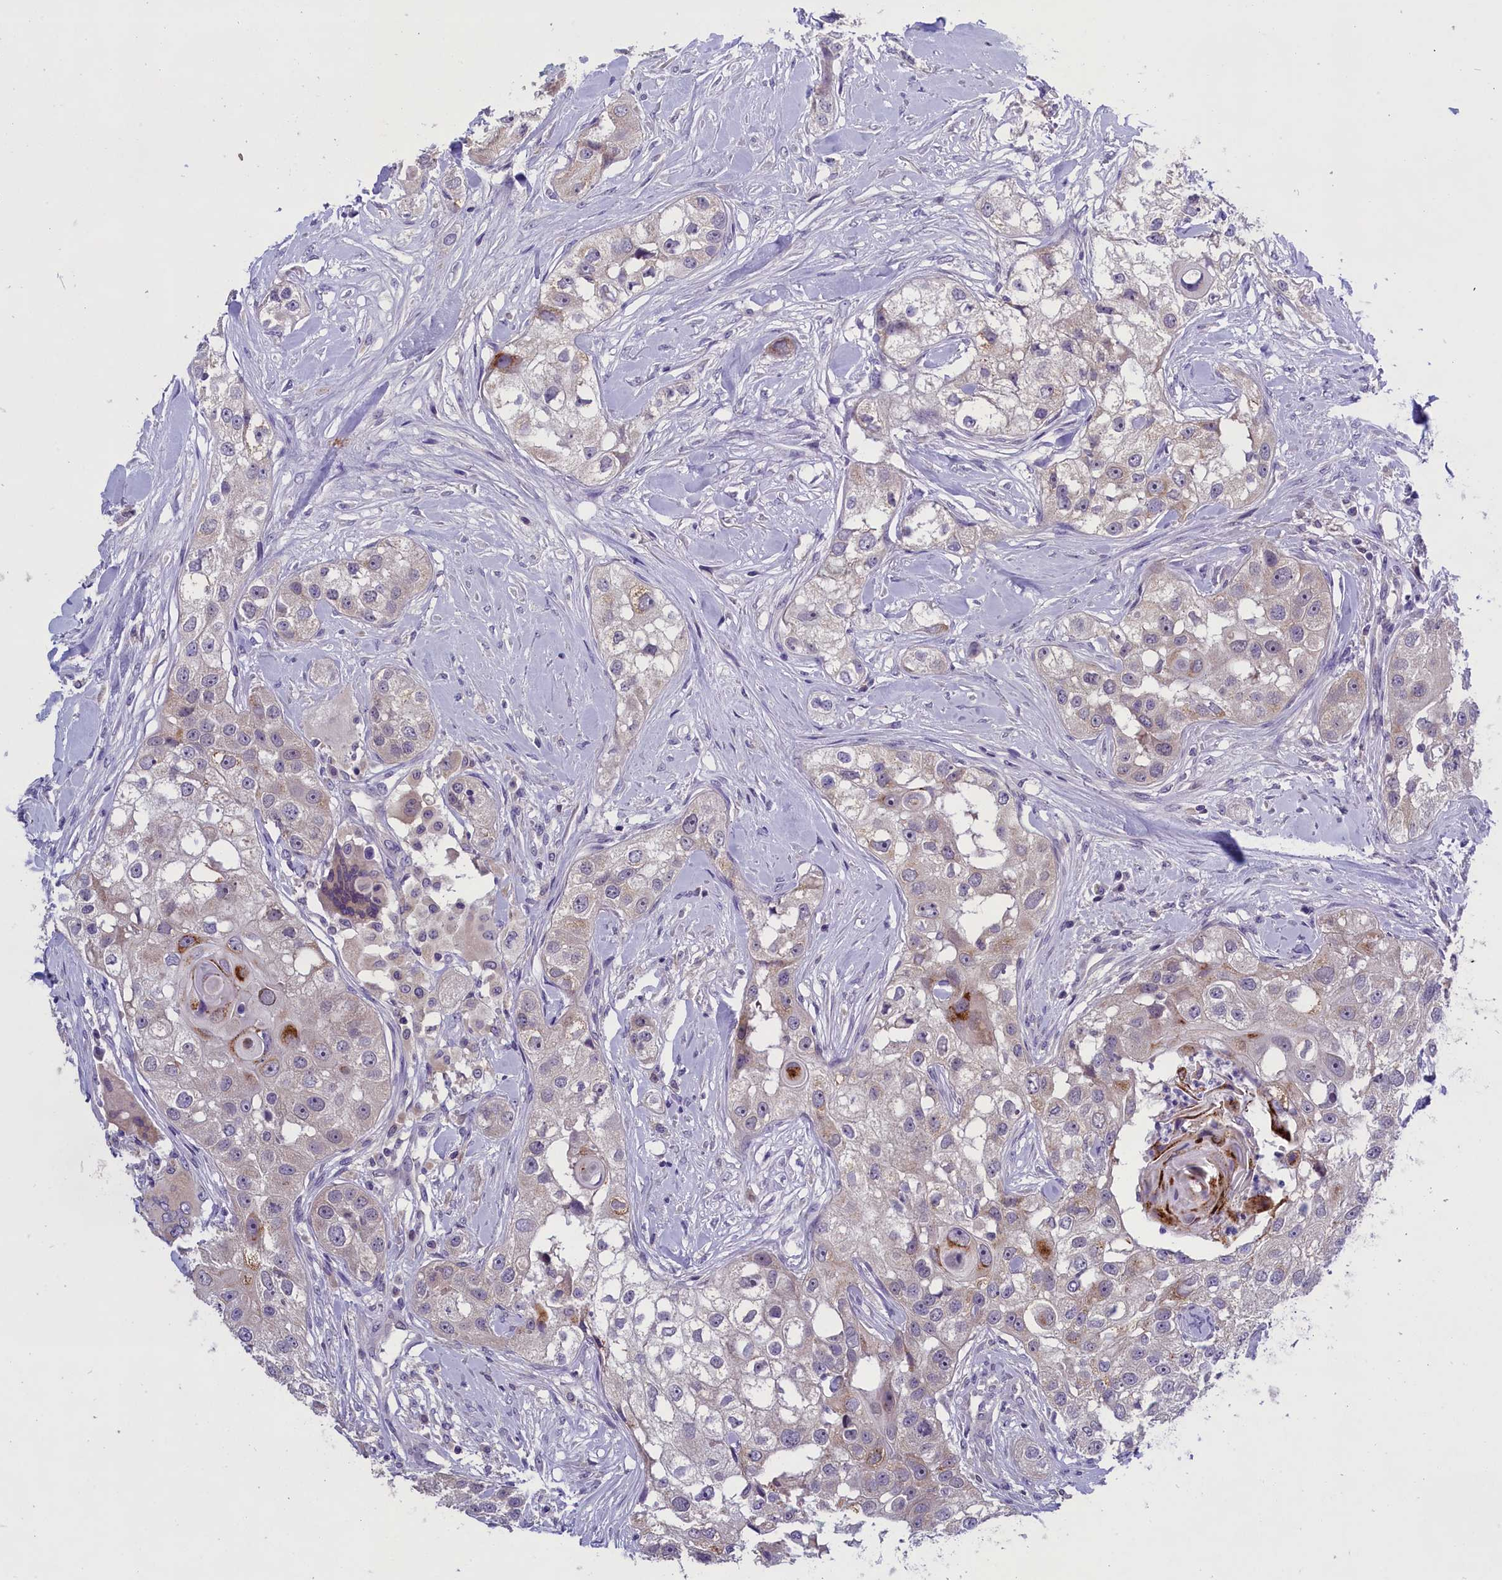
{"staining": {"intensity": "moderate", "quantity": "<25%", "location": "cytoplasmic/membranous"}, "tissue": "head and neck cancer", "cell_type": "Tumor cells", "image_type": "cancer", "snomed": [{"axis": "morphology", "description": "Normal tissue, NOS"}, {"axis": "morphology", "description": "Squamous cell carcinoma, NOS"}, {"axis": "topography", "description": "Skeletal muscle"}, {"axis": "topography", "description": "Head-Neck"}], "caption": "This is an image of immunohistochemistry (IHC) staining of squamous cell carcinoma (head and neck), which shows moderate positivity in the cytoplasmic/membranous of tumor cells.", "gene": "ENPP6", "patient": {"sex": "male", "age": 51}}